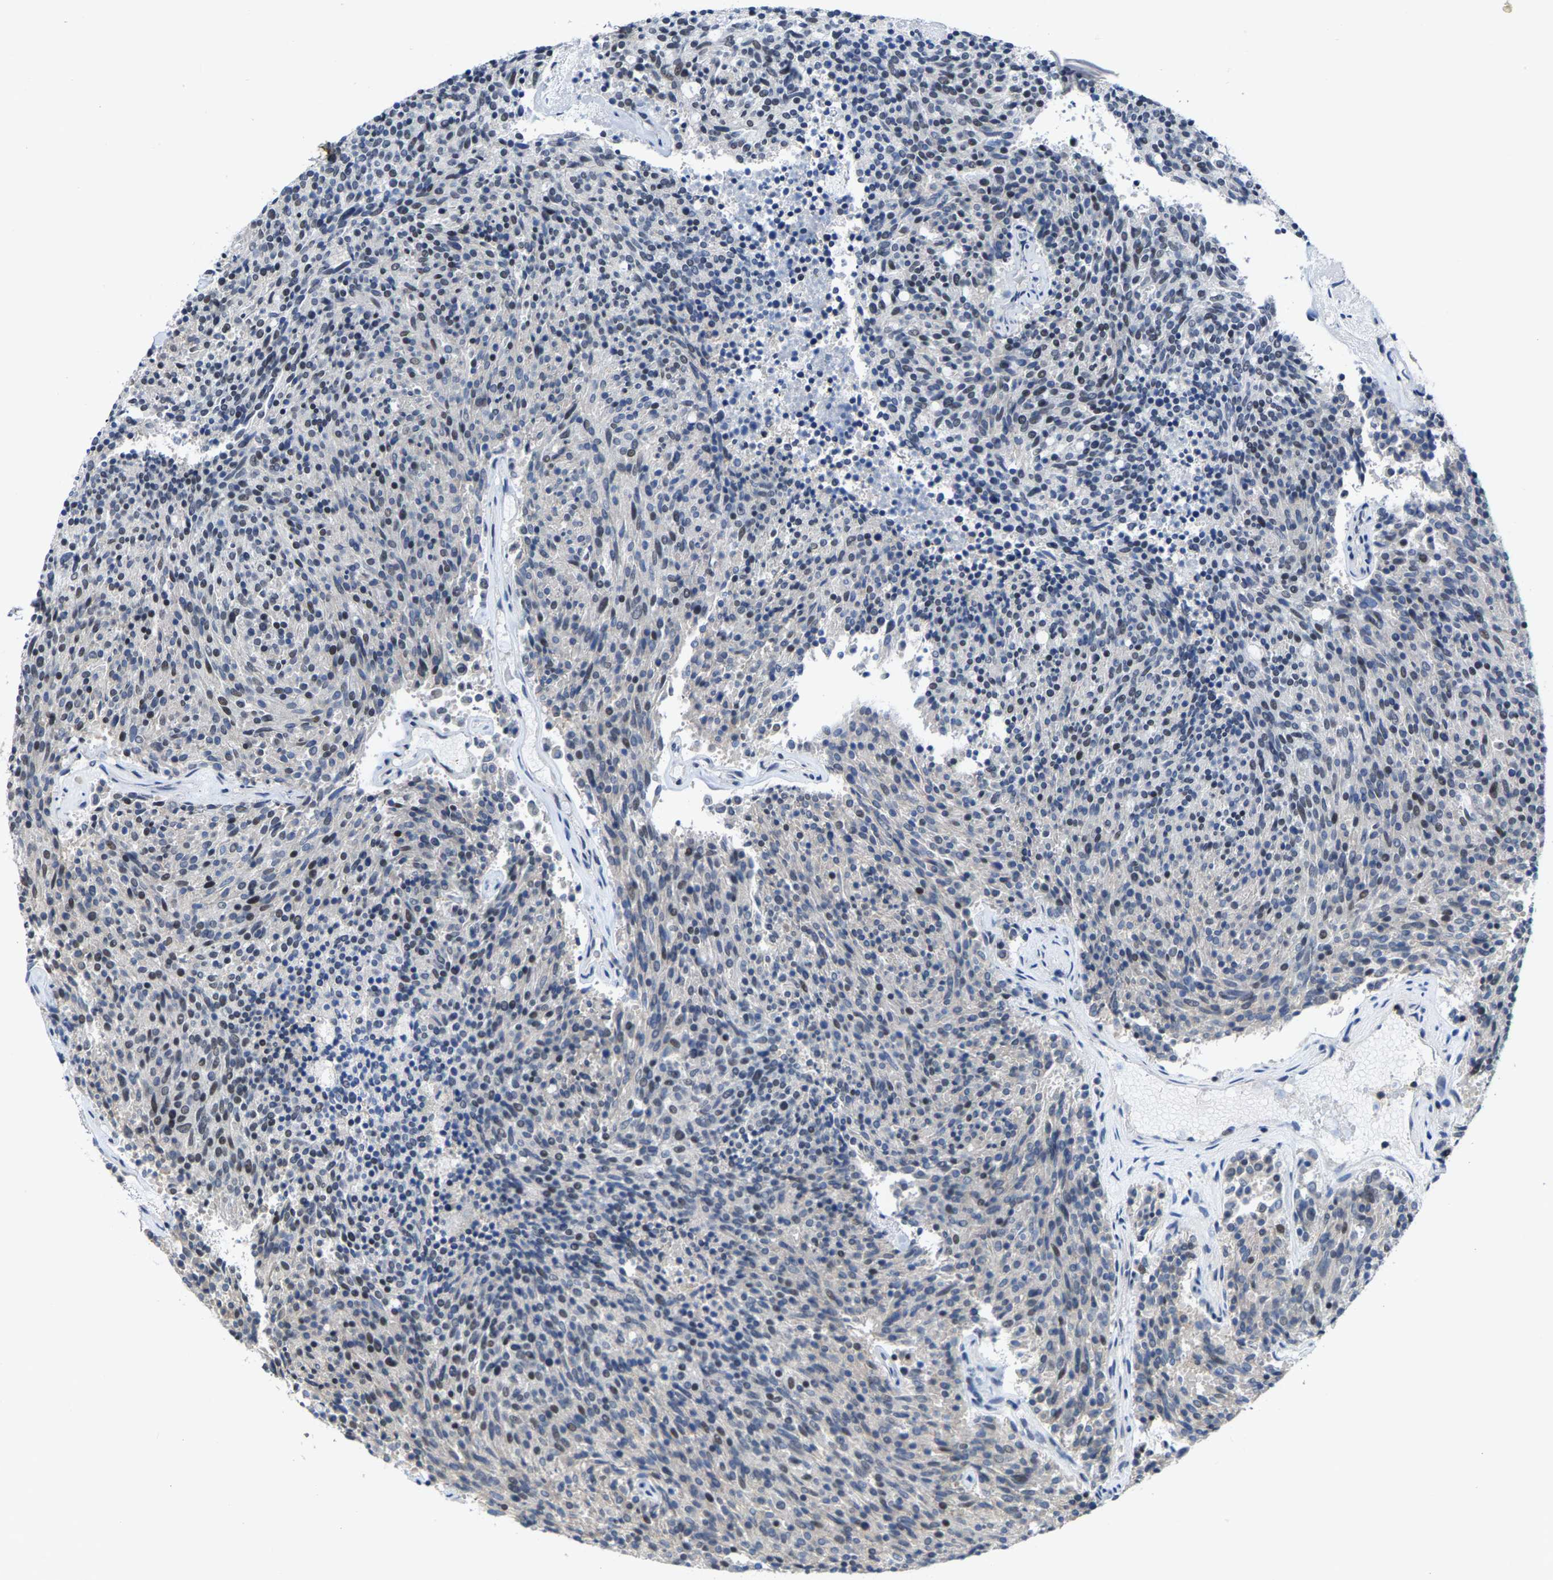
{"staining": {"intensity": "weak", "quantity": "<25%", "location": "nuclear"}, "tissue": "carcinoid", "cell_type": "Tumor cells", "image_type": "cancer", "snomed": [{"axis": "morphology", "description": "Carcinoid, malignant, NOS"}, {"axis": "topography", "description": "Pancreas"}], "caption": "Human carcinoid (malignant) stained for a protein using immunohistochemistry (IHC) demonstrates no expression in tumor cells.", "gene": "FGD3", "patient": {"sex": "female", "age": 54}}